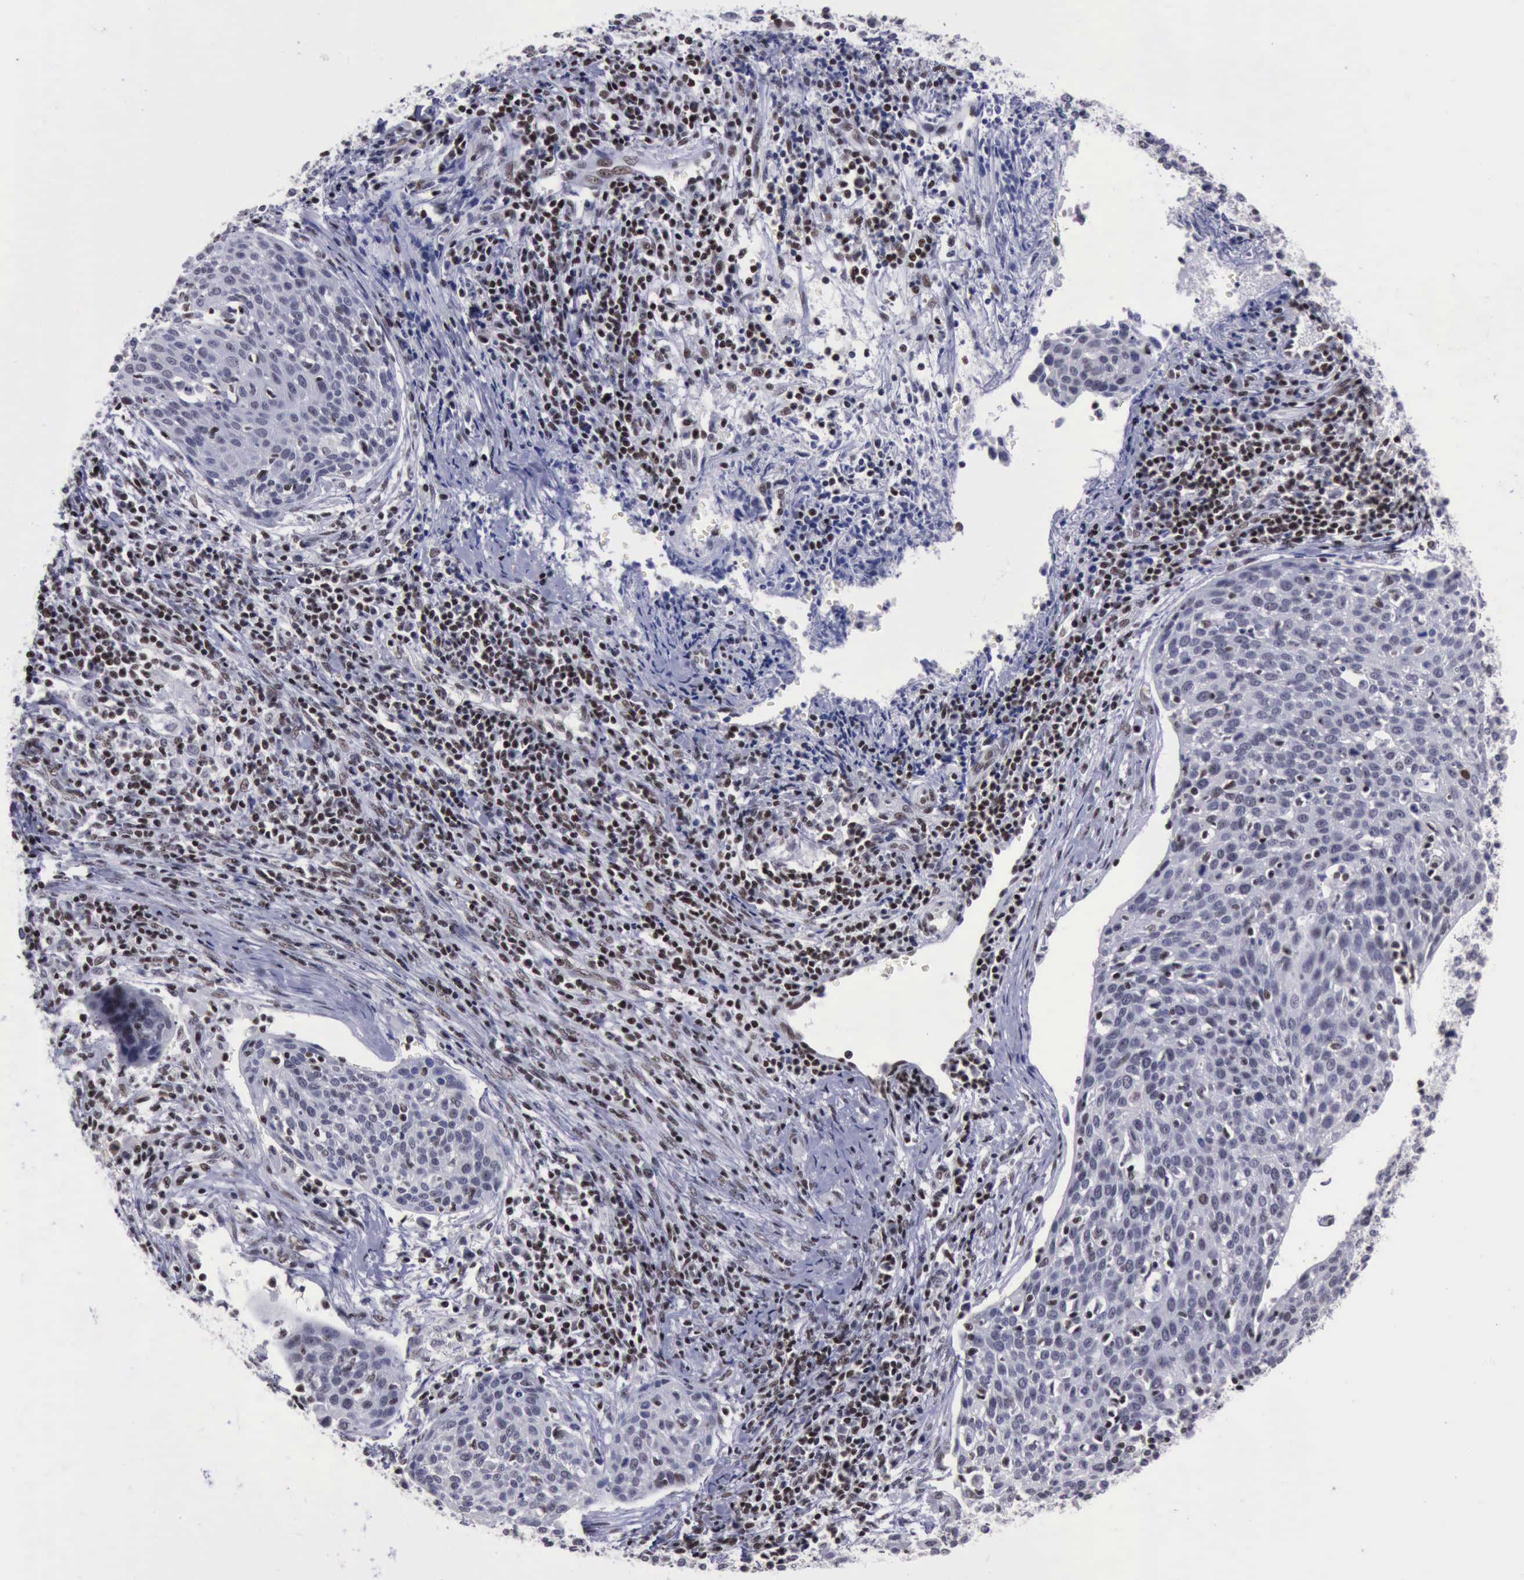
{"staining": {"intensity": "moderate", "quantity": "<25%", "location": "nuclear"}, "tissue": "cervical cancer", "cell_type": "Tumor cells", "image_type": "cancer", "snomed": [{"axis": "morphology", "description": "Squamous cell carcinoma, NOS"}, {"axis": "topography", "description": "Cervix"}], "caption": "Squamous cell carcinoma (cervical) stained with a protein marker shows moderate staining in tumor cells.", "gene": "YY1", "patient": {"sex": "female", "age": 38}}